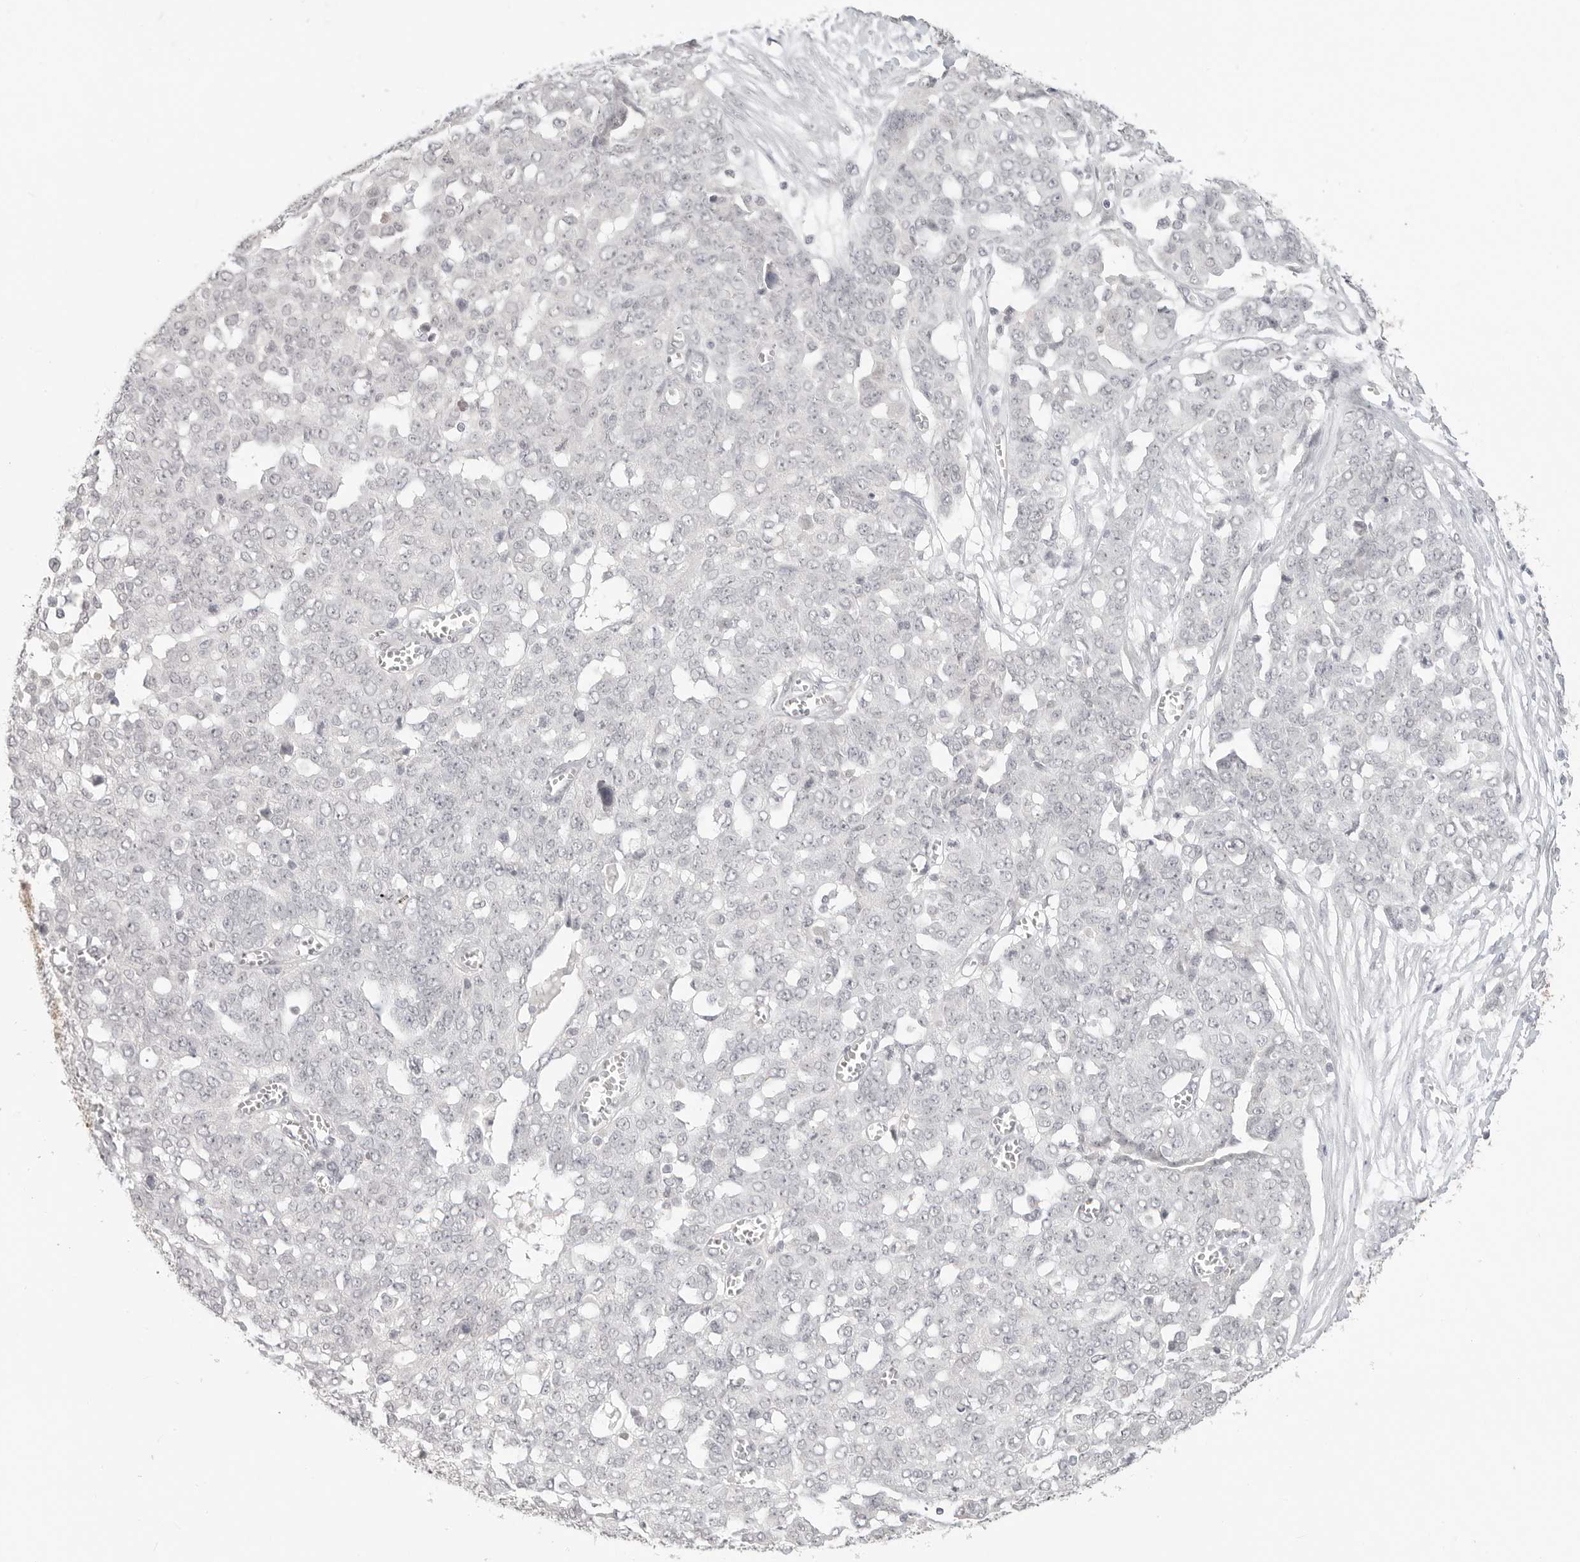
{"staining": {"intensity": "negative", "quantity": "none", "location": "none"}, "tissue": "ovarian cancer", "cell_type": "Tumor cells", "image_type": "cancer", "snomed": [{"axis": "morphology", "description": "Cystadenocarcinoma, serous, NOS"}, {"axis": "topography", "description": "Soft tissue"}, {"axis": "topography", "description": "Ovary"}], "caption": "DAB (3,3'-diaminobenzidine) immunohistochemical staining of ovarian cancer (serous cystadenocarcinoma) reveals no significant expression in tumor cells. Nuclei are stained in blue.", "gene": "KLK11", "patient": {"sex": "female", "age": 57}}